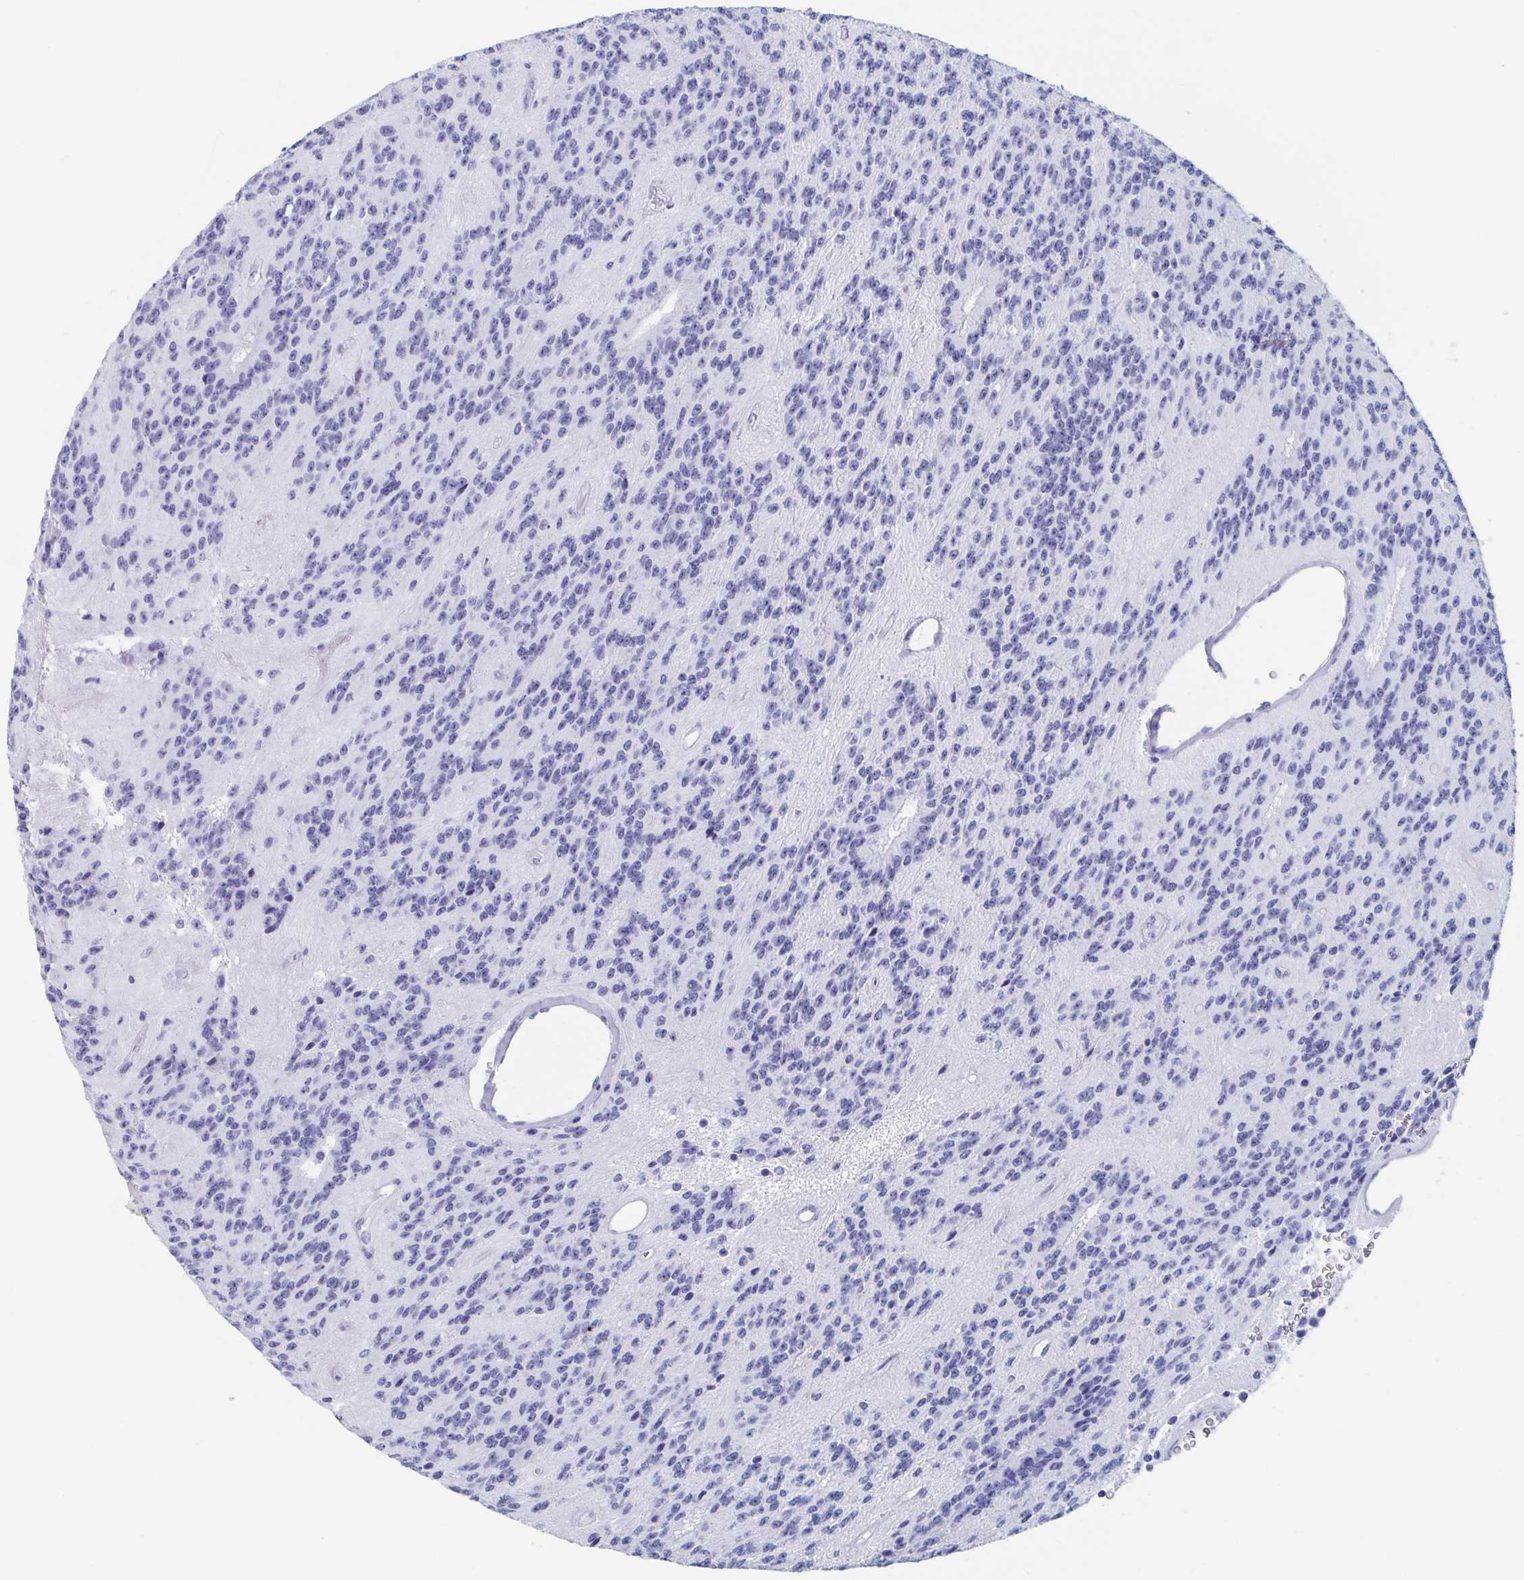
{"staining": {"intensity": "negative", "quantity": "none", "location": "none"}, "tissue": "glioma", "cell_type": "Tumor cells", "image_type": "cancer", "snomed": [{"axis": "morphology", "description": "Glioma, malignant, Low grade"}, {"axis": "topography", "description": "Brain"}], "caption": "The image reveals no staining of tumor cells in malignant glioma (low-grade).", "gene": "HDGFL1", "patient": {"sex": "male", "age": 31}}